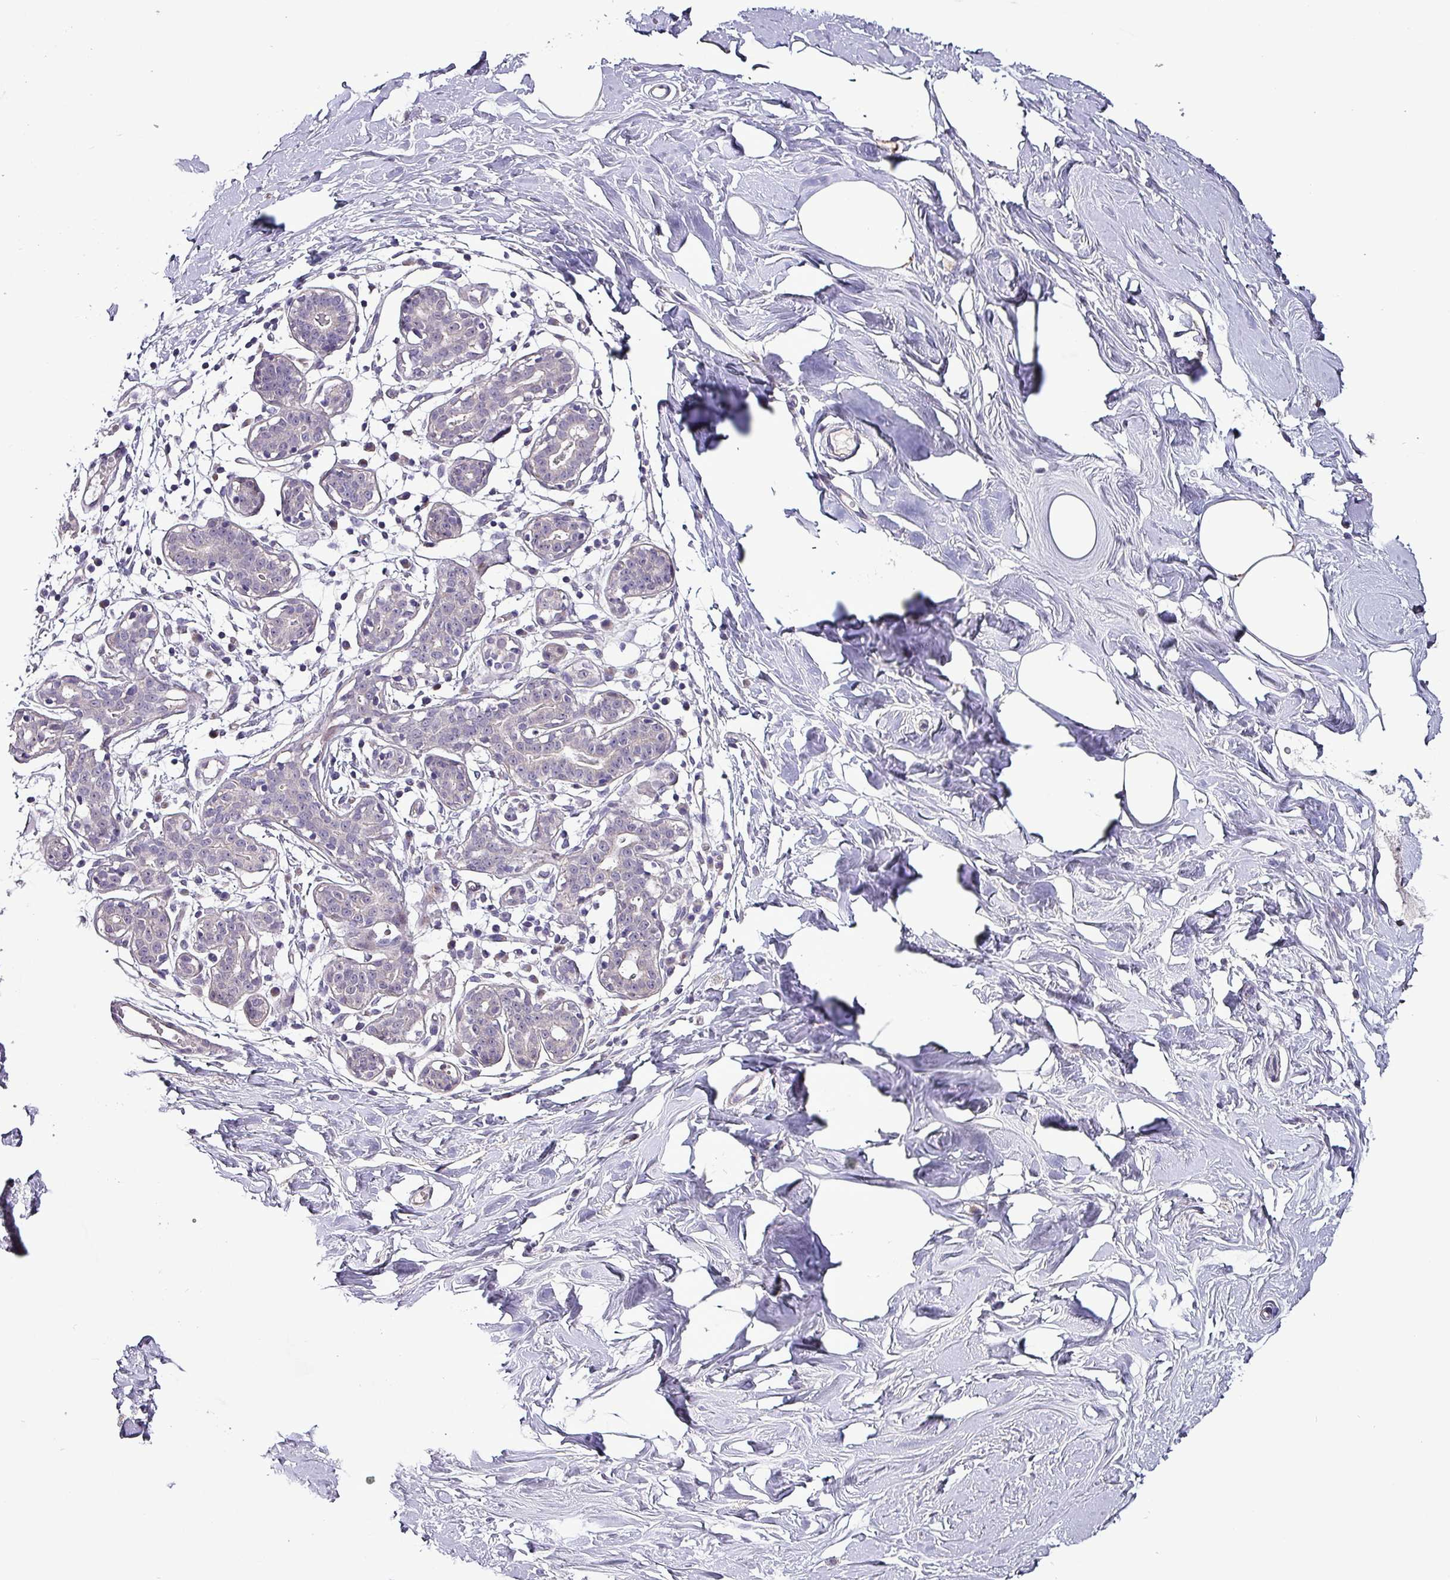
{"staining": {"intensity": "negative", "quantity": "none", "location": "none"}, "tissue": "breast", "cell_type": "Adipocytes", "image_type": "normal", "snomed": [{"axis": "morphology", "description": "Normal tissue, NOS"}, {"axis": "topography", "description": "Breast"}], "caption": "This is an immunohistochemistry photomicrograph of unremarkable human breast. There is no positivity in adipocytes.", "gene": "GRAPL", "patient": {"sex": "female", "age": 27}}